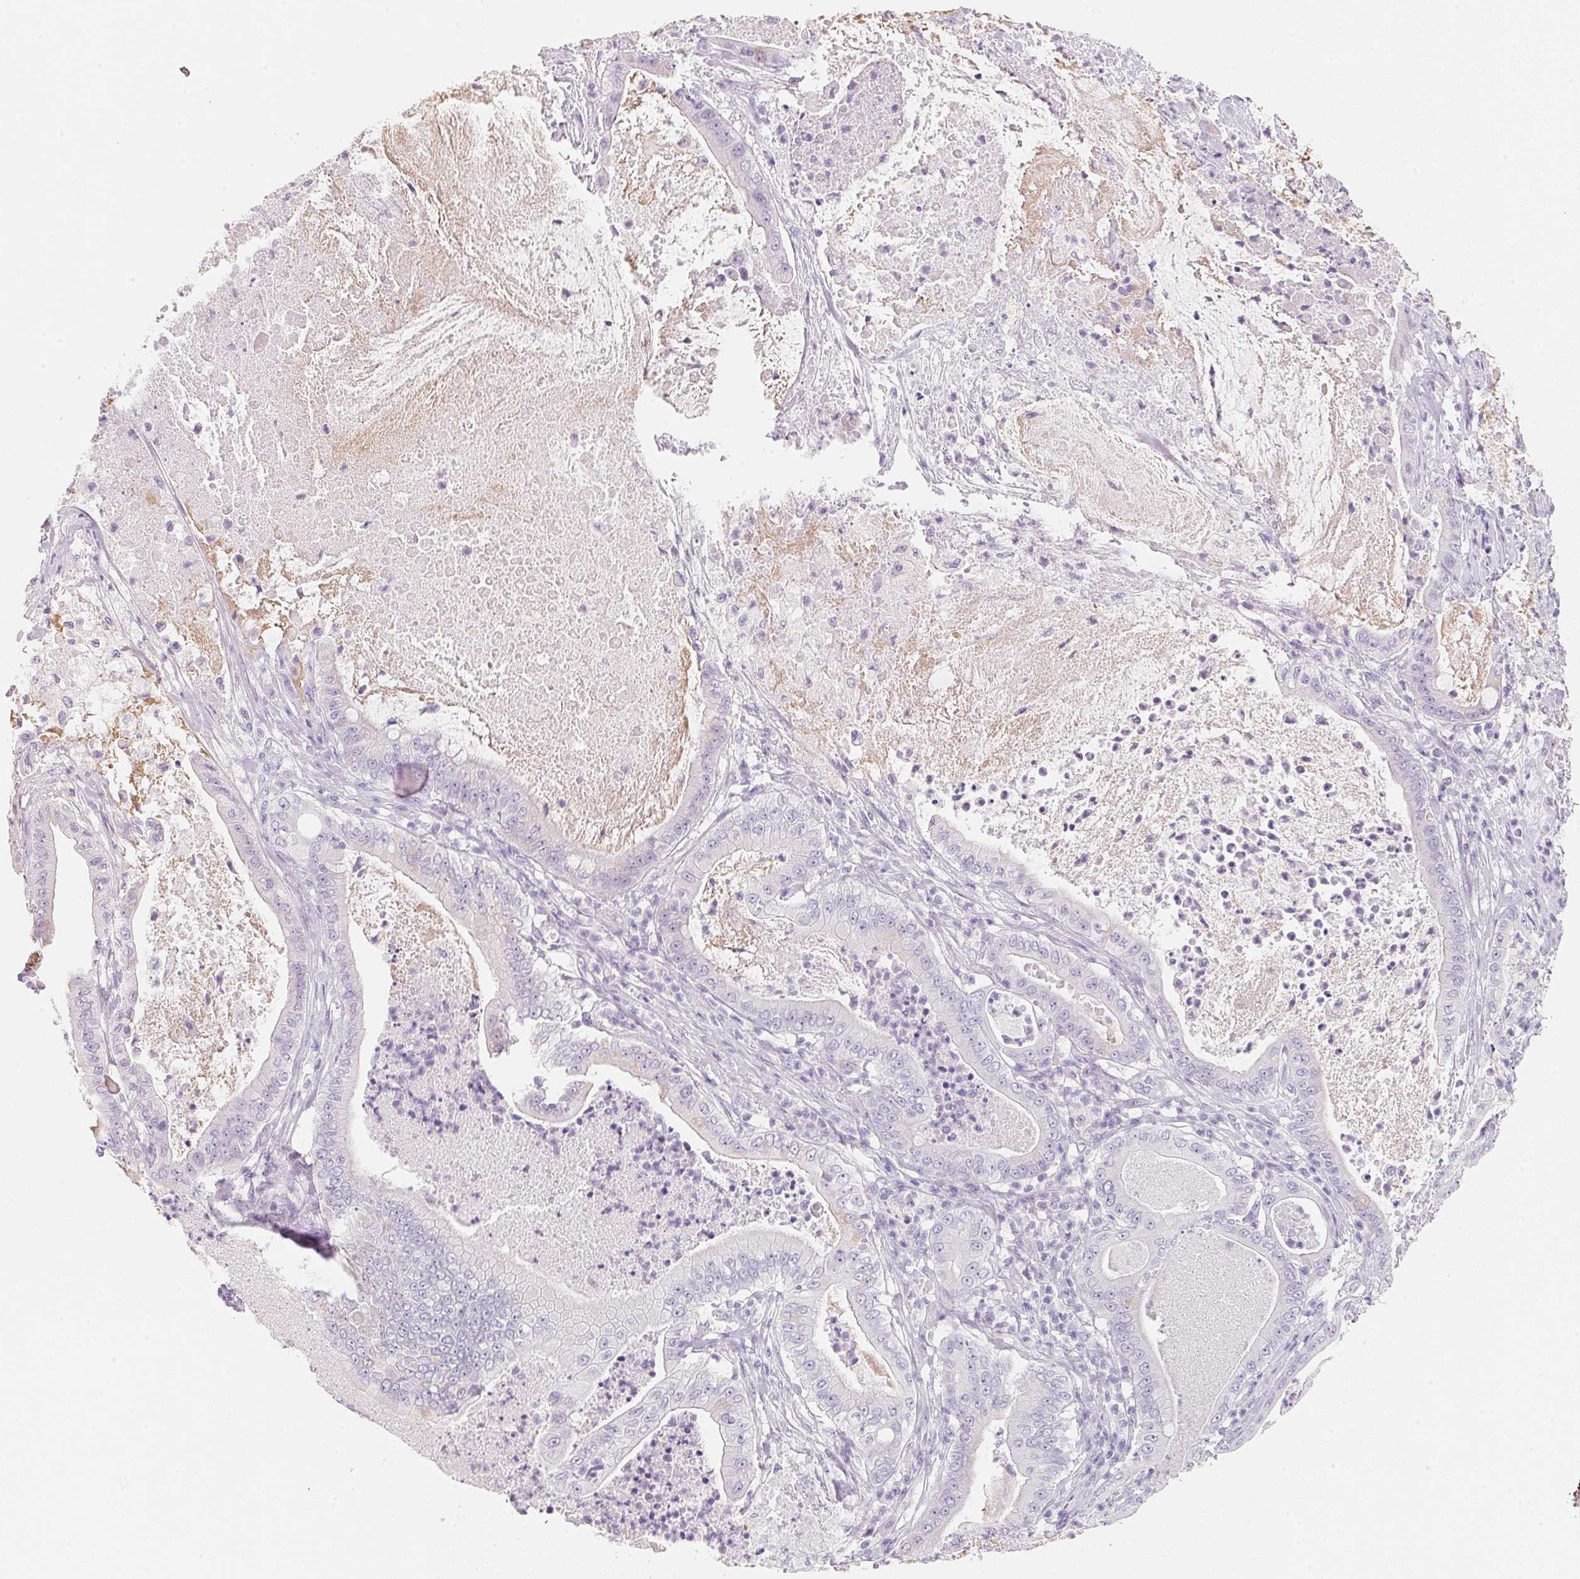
{"staining": {"intensity": "negative", "quantity": "none", "location": "none"}, "tissue": "pancreatic cancer", "cell_type": "Tumor cells", "image_type": "cancer", "snomed": [{"axis": "morphology", "description": "Adenocarcinoma, NOS"}, {"axis": "topography", "description": "Pancreas"}], "caption": "High magnification brightfield microscopy of pancreatic adenocarcinoma stained with DAB (brown) and counterstained with hematoxylin (blue): tumor cells show no significant staining.", "gene": "ACP3", "patient": {"sex": "male", "age": 71}}